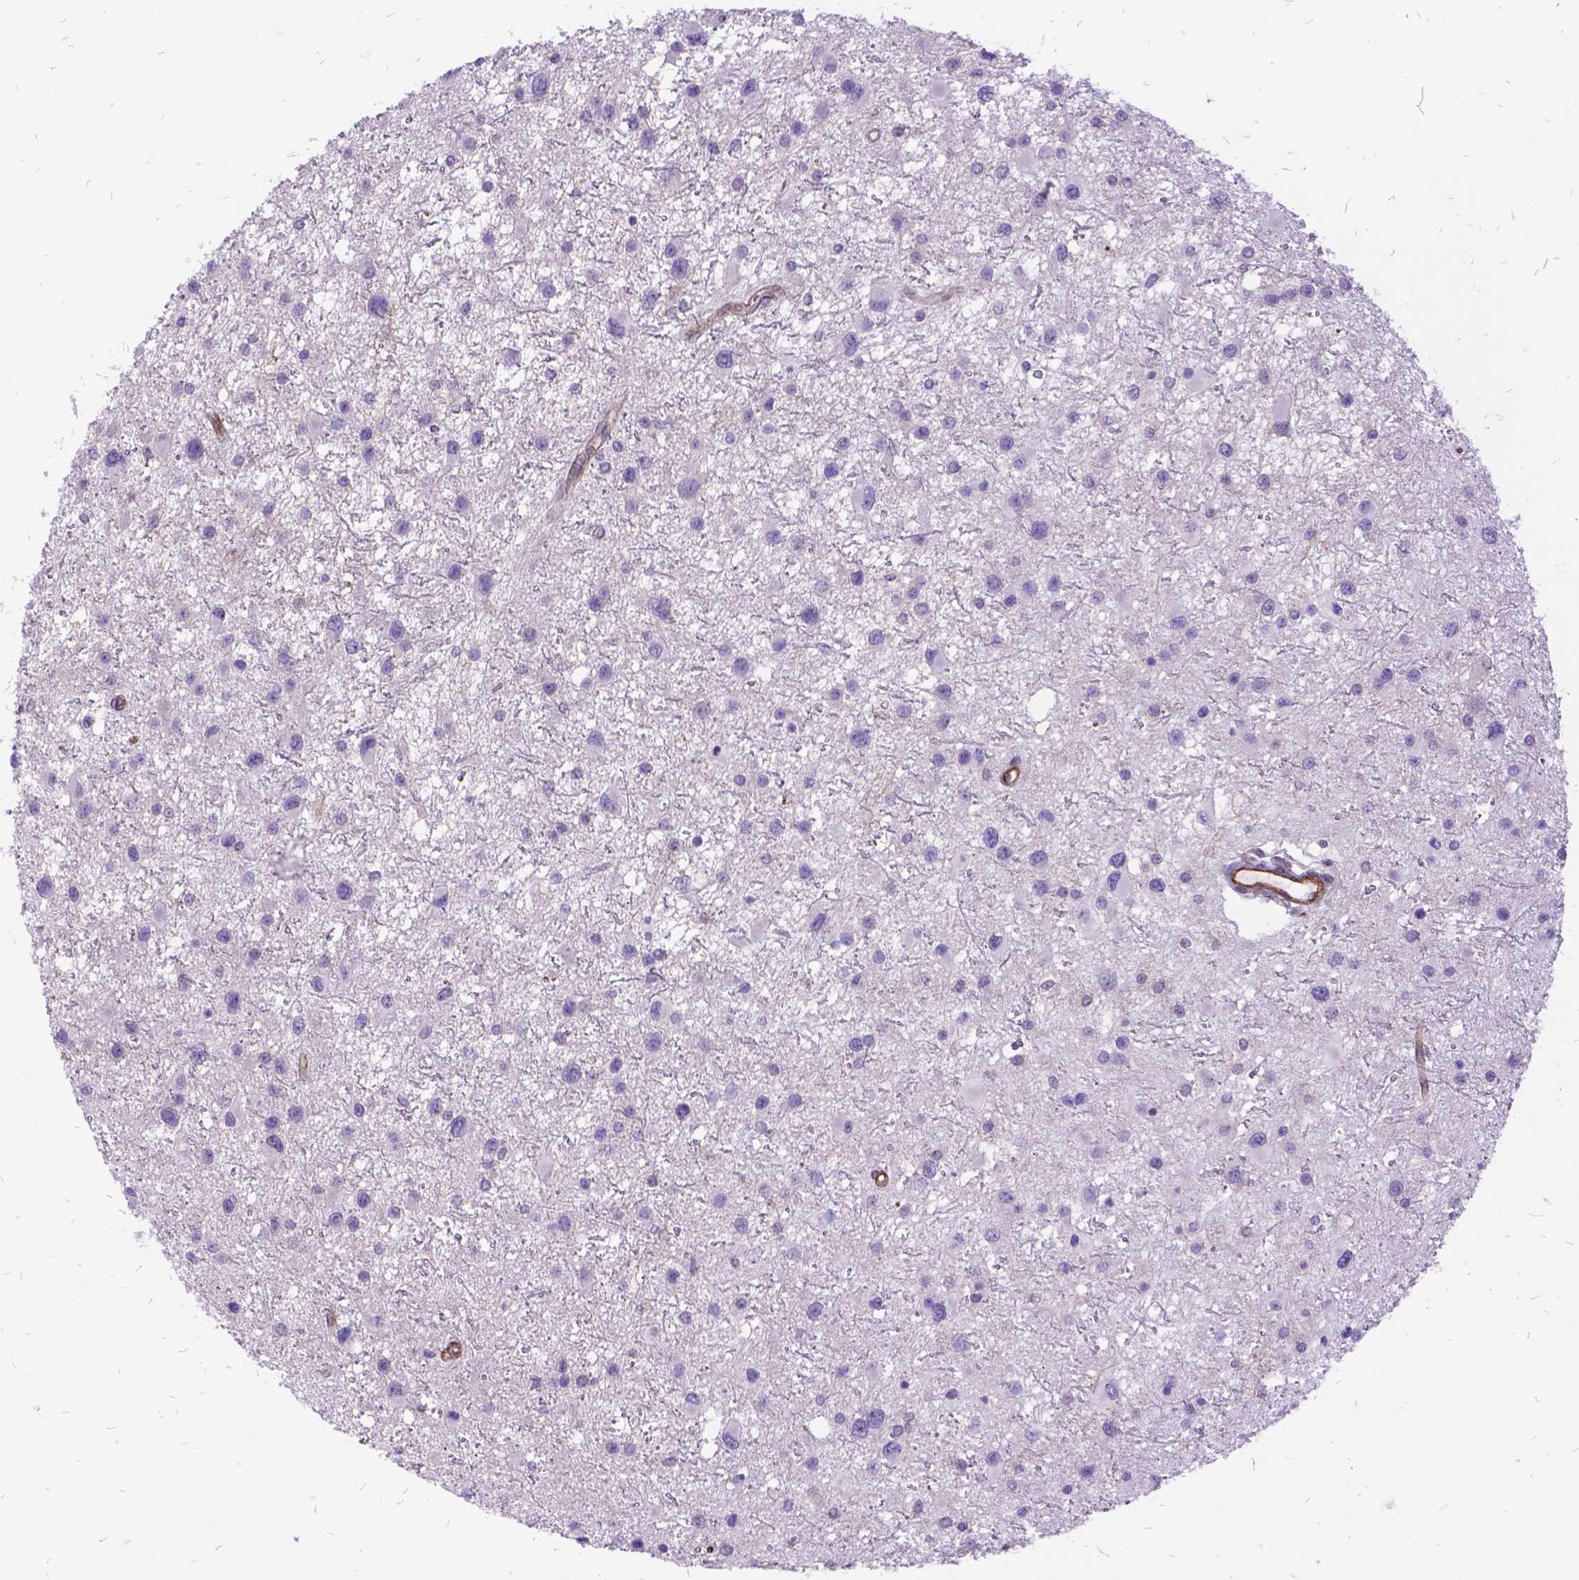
{"staining": {"intensity": "negative", "quantity": "none", "location": "none"}, "tissue": "glioma", "cell_type": "Tumor cells", "image_type": "cancer", "snomed": [{"axis": "morphology", "description": "Glioma, malignant, Low grade"}, {"axis": "topography", "description": "Brain"}], "caption": "There is no significant expression in tumor cells of low-grade glioma (malignant). Brightfield microscopy of IHC stained with DAB (brown) and hematoxylin (blue), captured at high magnification.", "gene": "GRB7", "patient": {"sex": "female", "age": 32}}